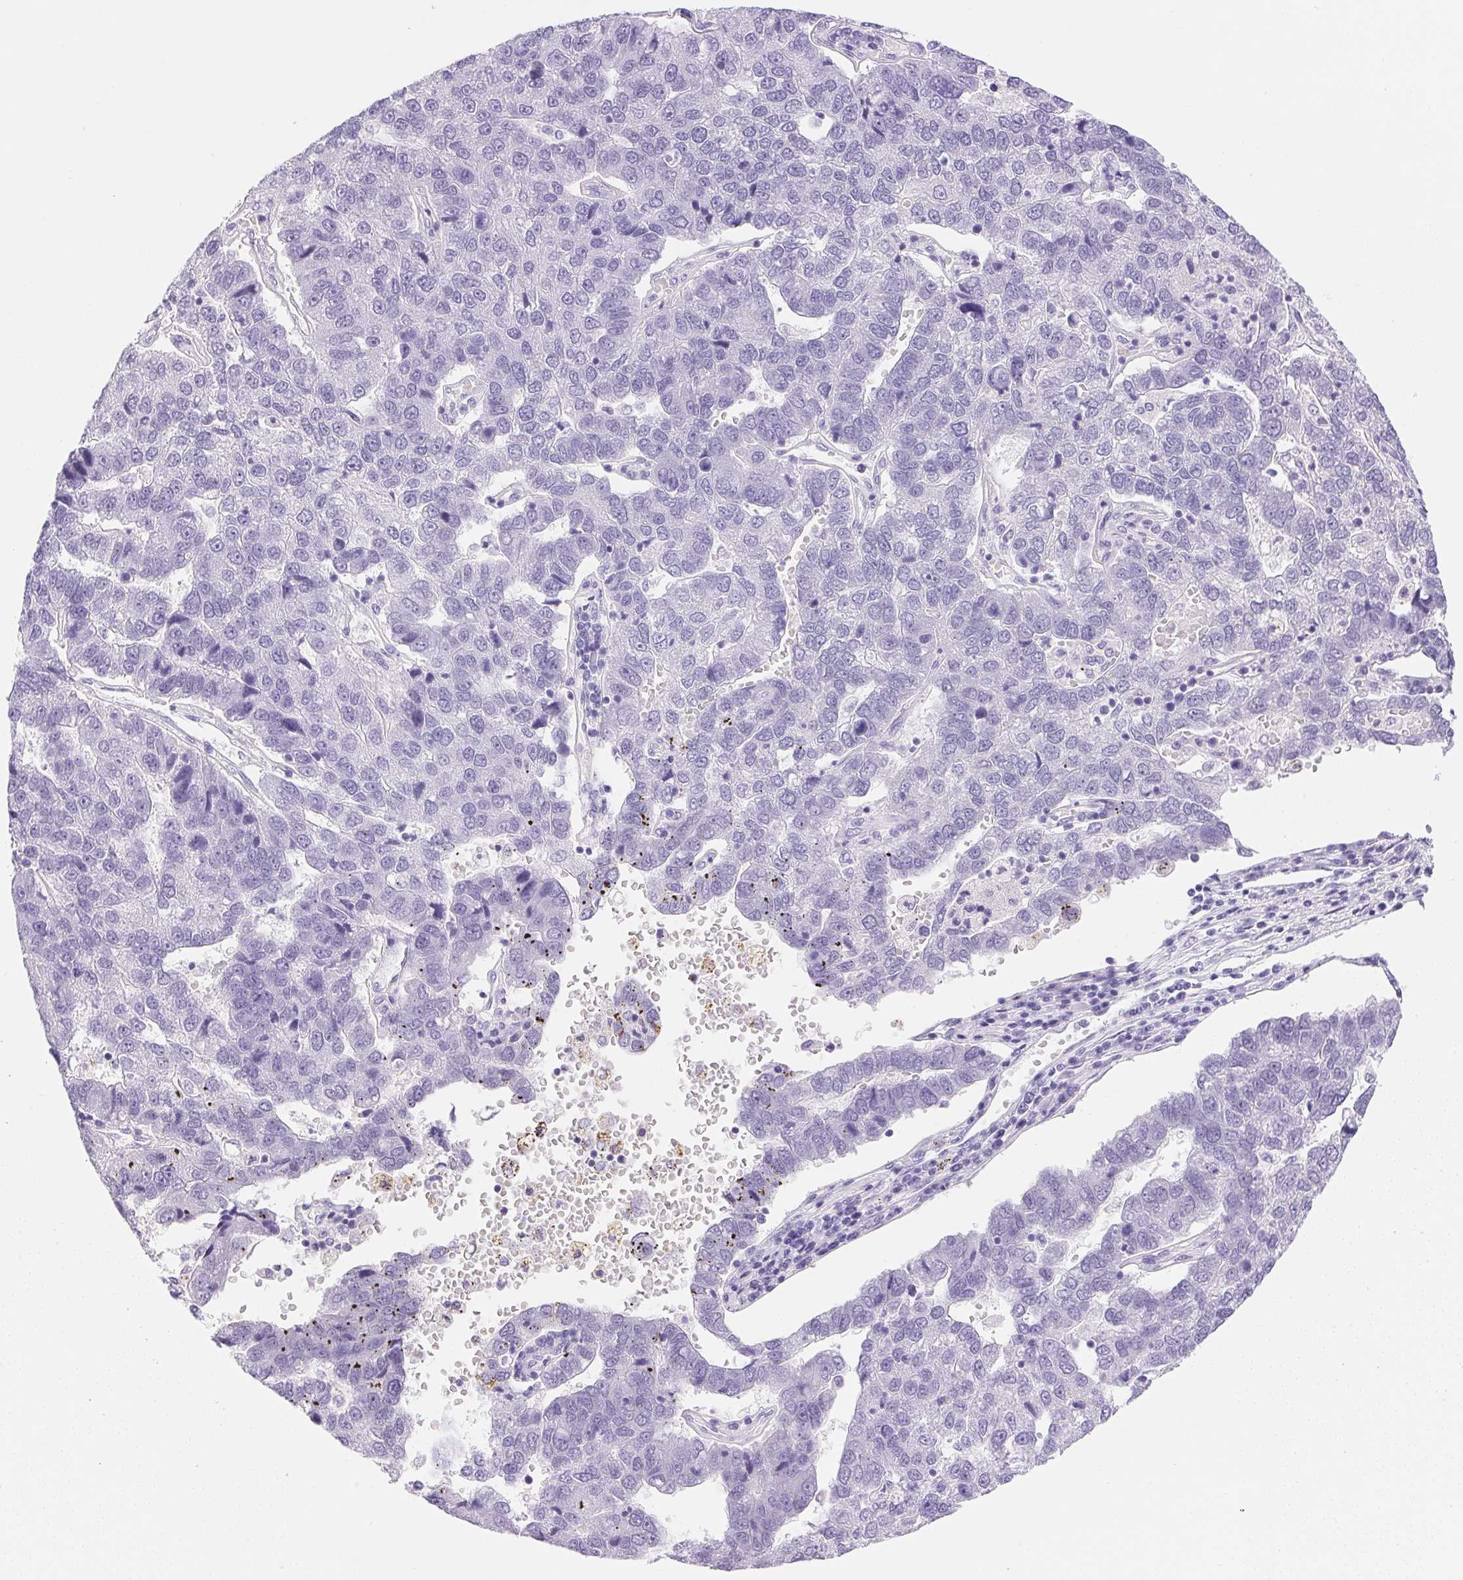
{"staining": {"intensity": "negative", "quantity": "none", "location": "none"}, "tissue": "pancreatic cancer", "cell_type": "Tumor cells", "image_type": "cancer", "snomed": [{"axis": "morphology", "description": "Adenocarcinoma, NOS"}, {"axis": "topography", "description": "Pancreas"}], "caption": "The IHC image has no significant positivity in tumor cells of pancreatic cancer tissue. (Immunohistochemistry (ihc), brightfield microscopy, high magnification).", "gene": "ATP6V0A4", "patient": {"sex": "female", "age": 61}}